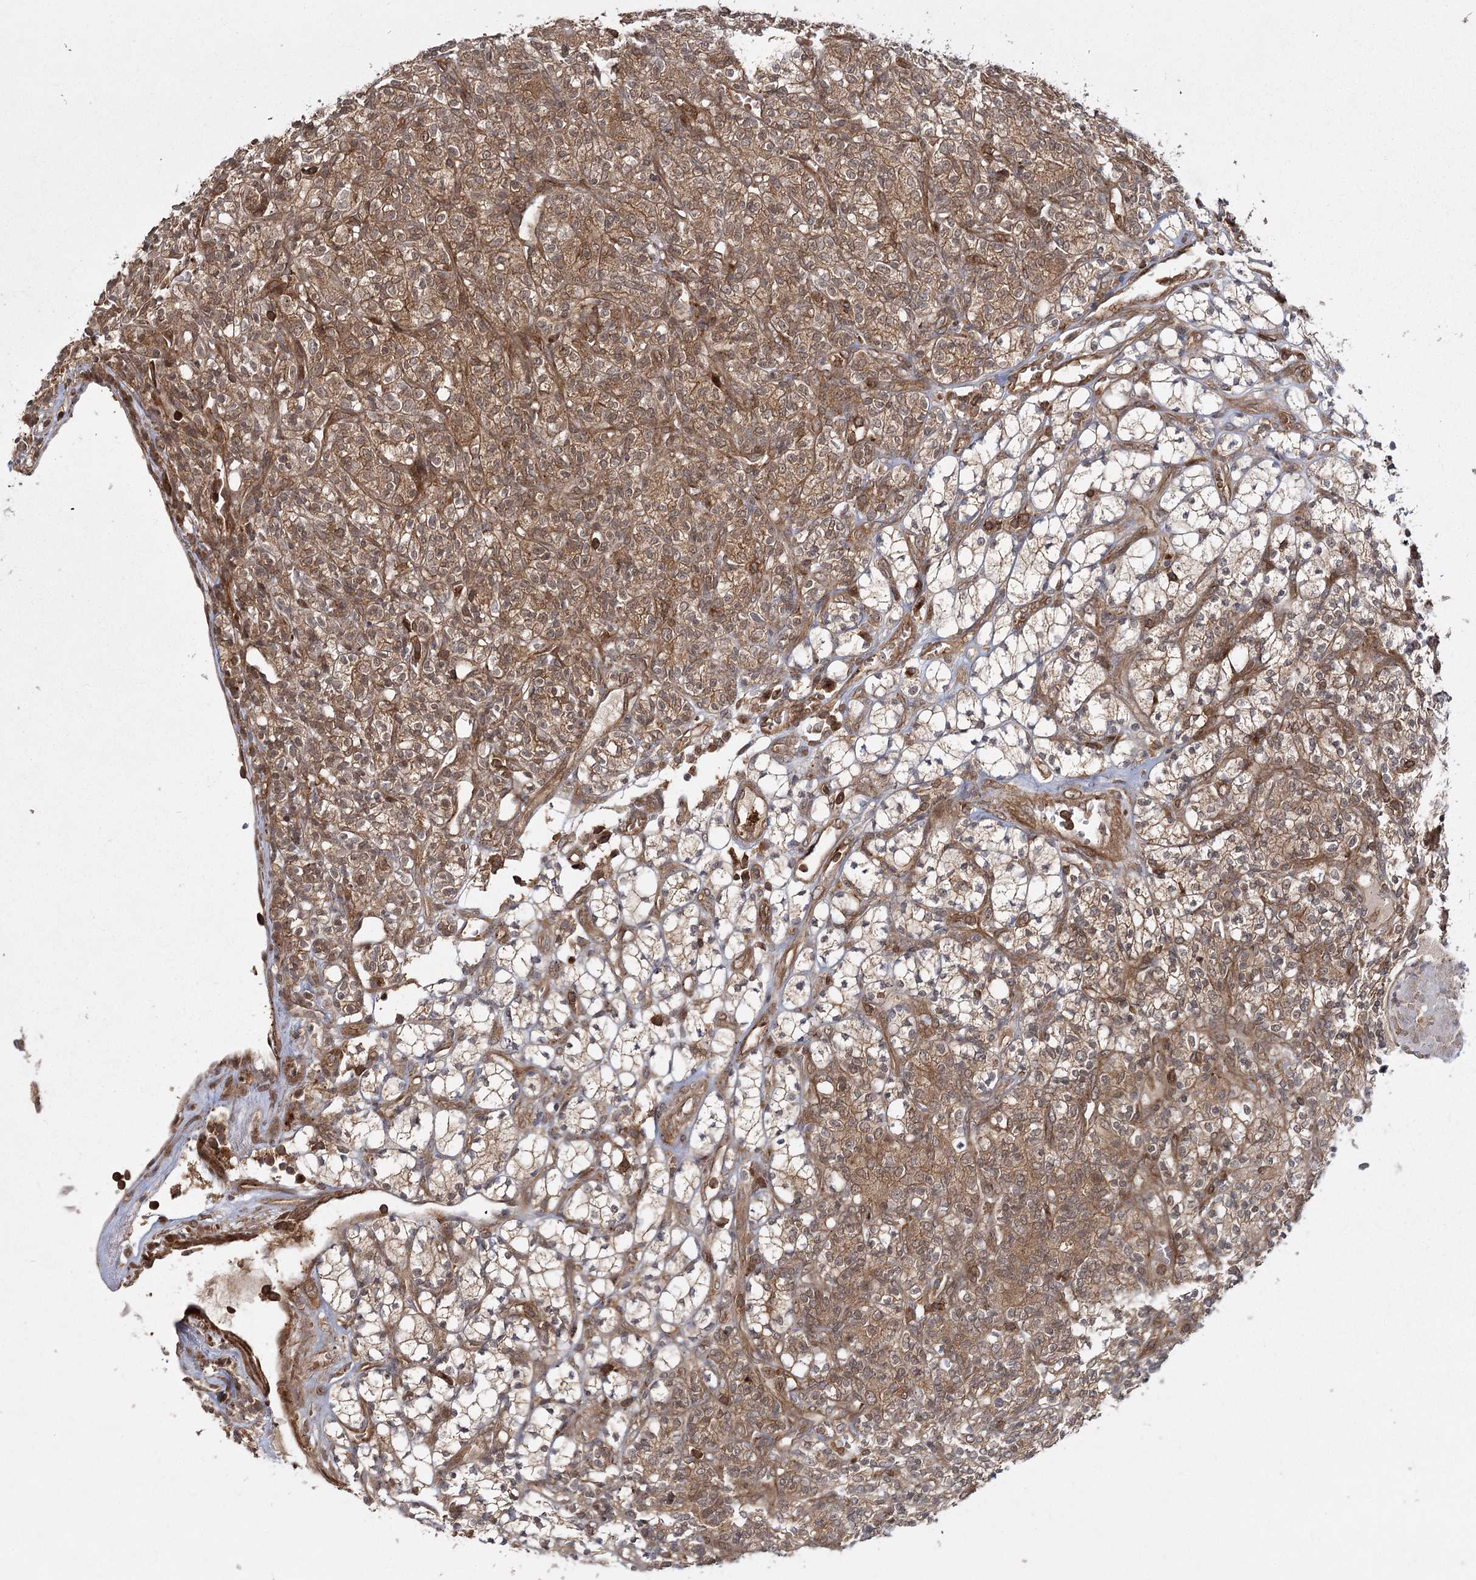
{"staining": {"intensity": "moderate", "quantity": ">75%", "location": "cytoplasmic/membranous"}, "tissue": "renal cancer", "cell_type": "Tumor cells", "image_type": "cancer", "snomed": [{"axis": "morphology", "description": "Adenocarcinoma, NOS"}, {"axis": "topography", "description": "Kidney"}], "caption": "Moderate cytoplasmic/membranous expression is appreciated in about >75% of tumor cells in renal cancer.", "gene": "MDFIC", "patient": {"sex": "male", "age": 77}}